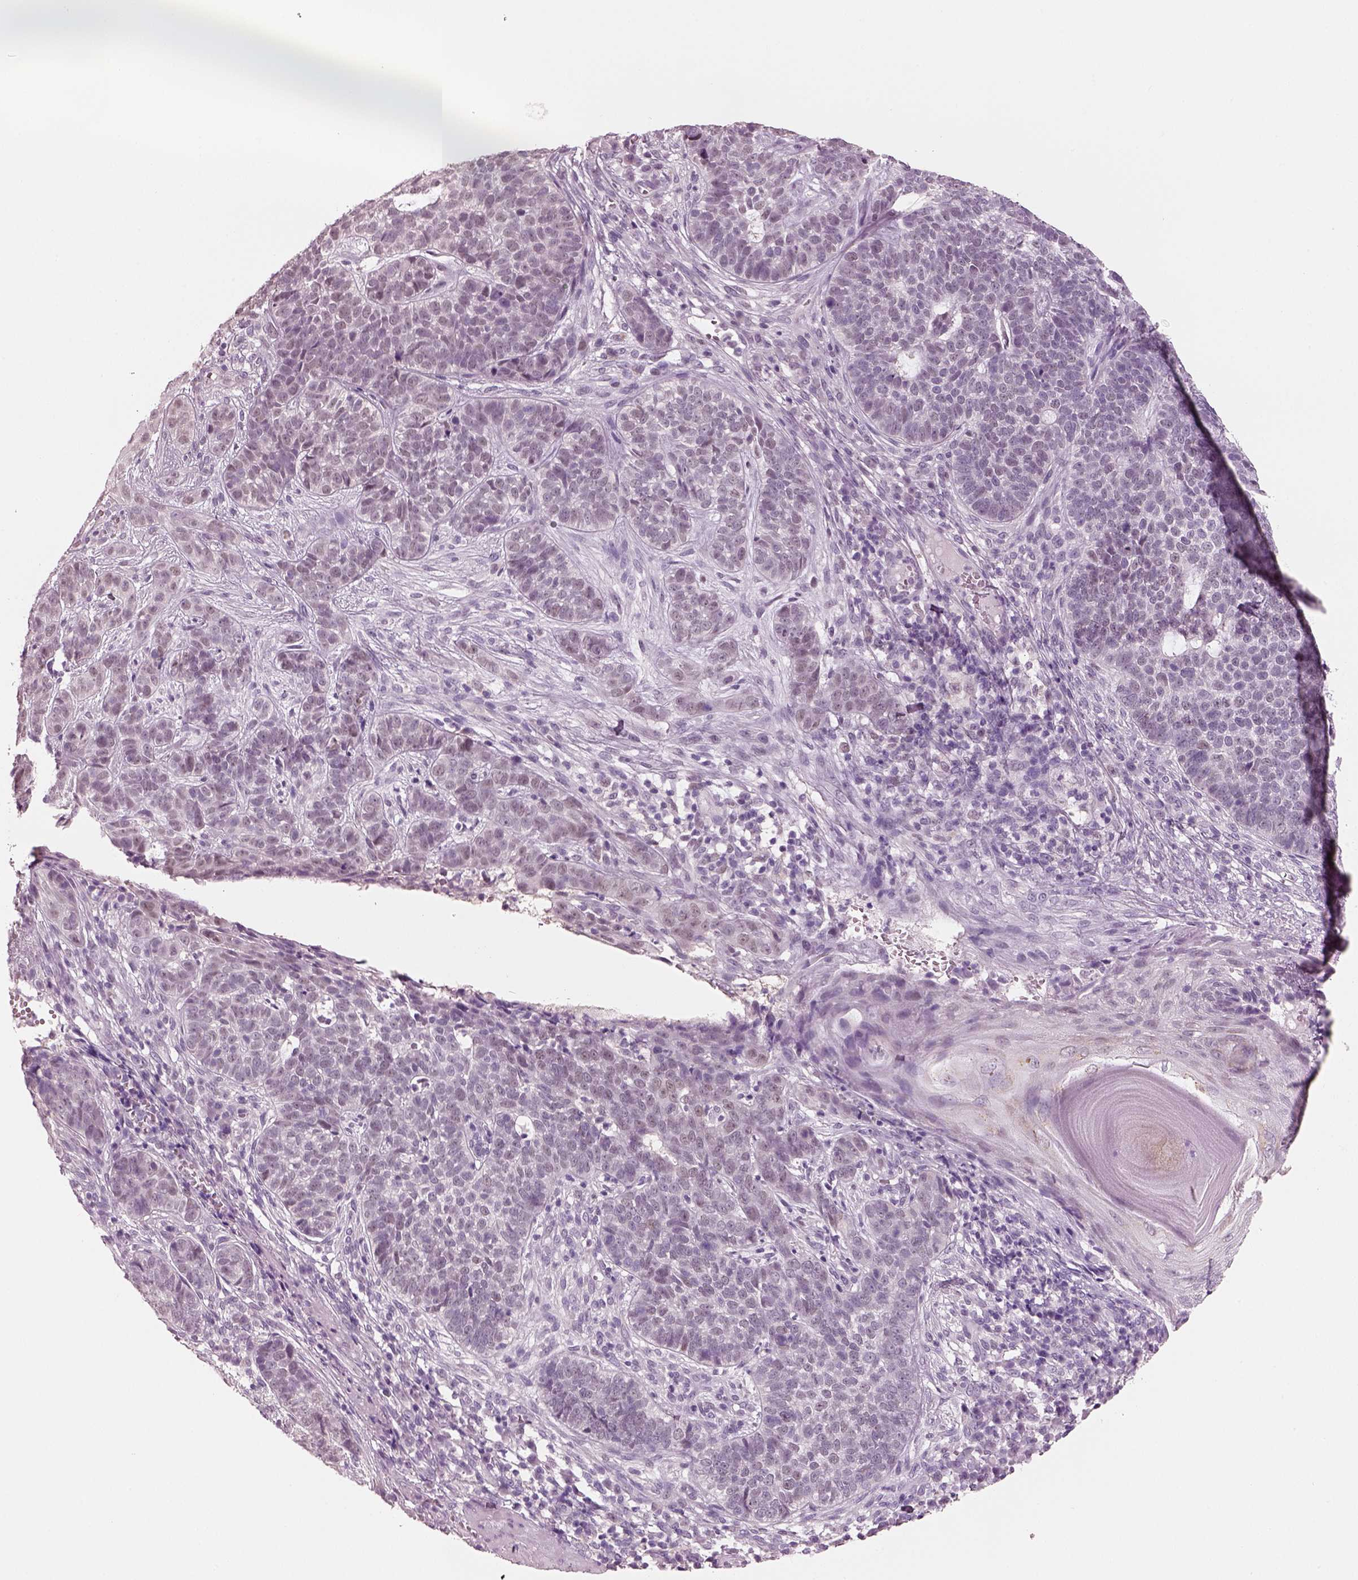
{"staining": {"intensity": "weak", "quantity": "25%-75%", "location": "cytoplasmic/membranous"}, "tissue": "skin cancer", "cell_type": "Tumor cells", "image_type": "cancer", "snomed": [{"axis": "morphology", "description": "Basal cell carcinoma"}, {"axis": "topography", "description": "Skin"}], "caption": "This image exhibits immunohistochemistry staining of skin cancer, with low weak cytoplasmic/membranous expression in about 25%-75% of tumor cells.", "gene": "ELSPBP1", "patient": {"sex": "female", "age": 69}}